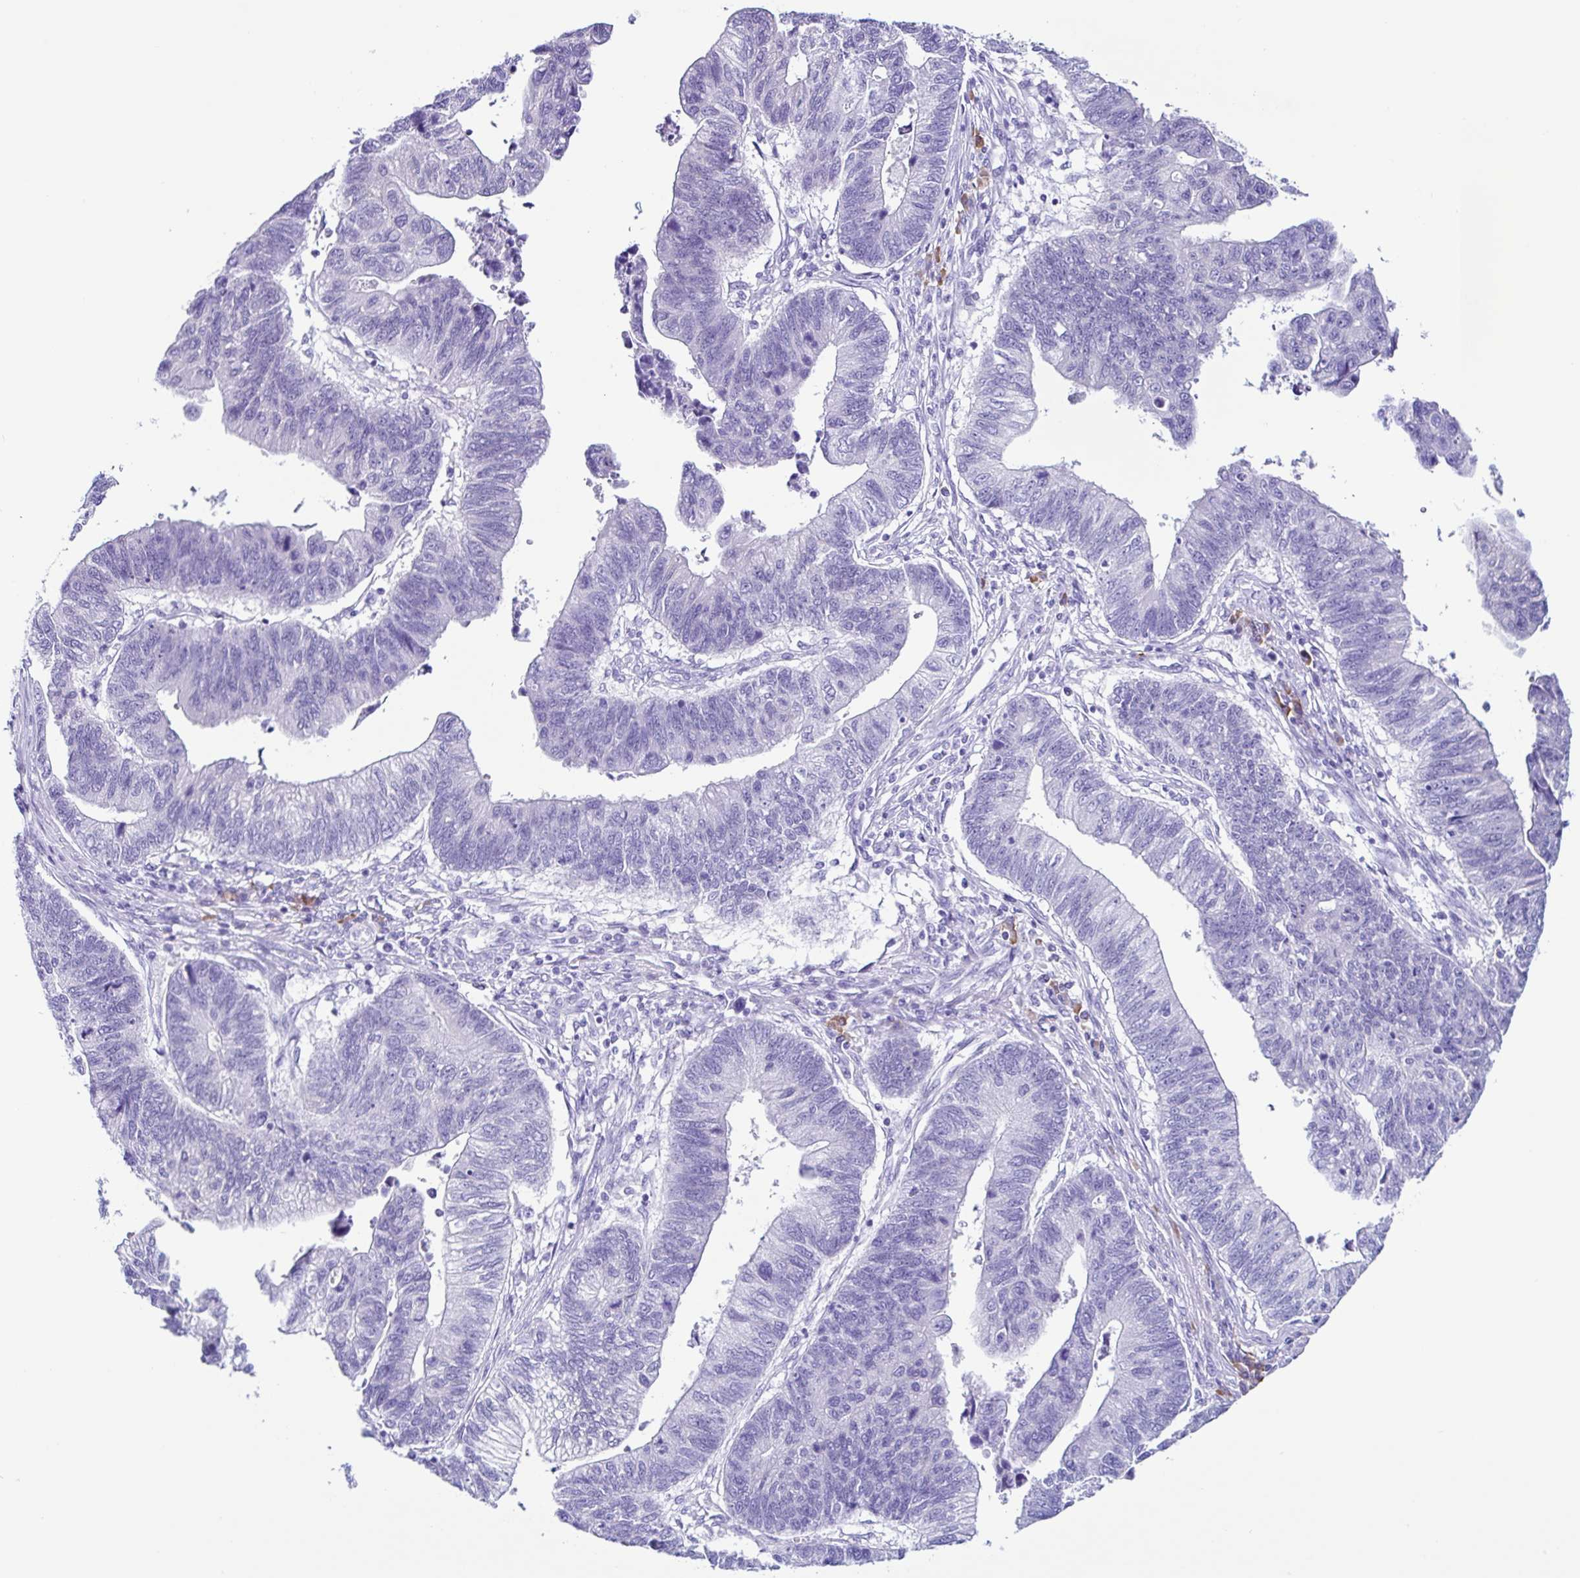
{"staining": {"intensity": "negative", "quantity": "none", "location": "none"}, "tissue": "stomach cancer", "cell_type": "Tumor cells", "image_type": "cancer", "snomed": [{"axis": "morphology", "description": "Adenocarcinoma, NOS"}, {"axis": "topography", "description": "Stomach"}], "caption": "This is a image of IHC staining of stomach adenocarcinoma, which shows no staining in tumor cells.", "gene": "PIGF", "patient": {"sex": "male", "age": 59}}